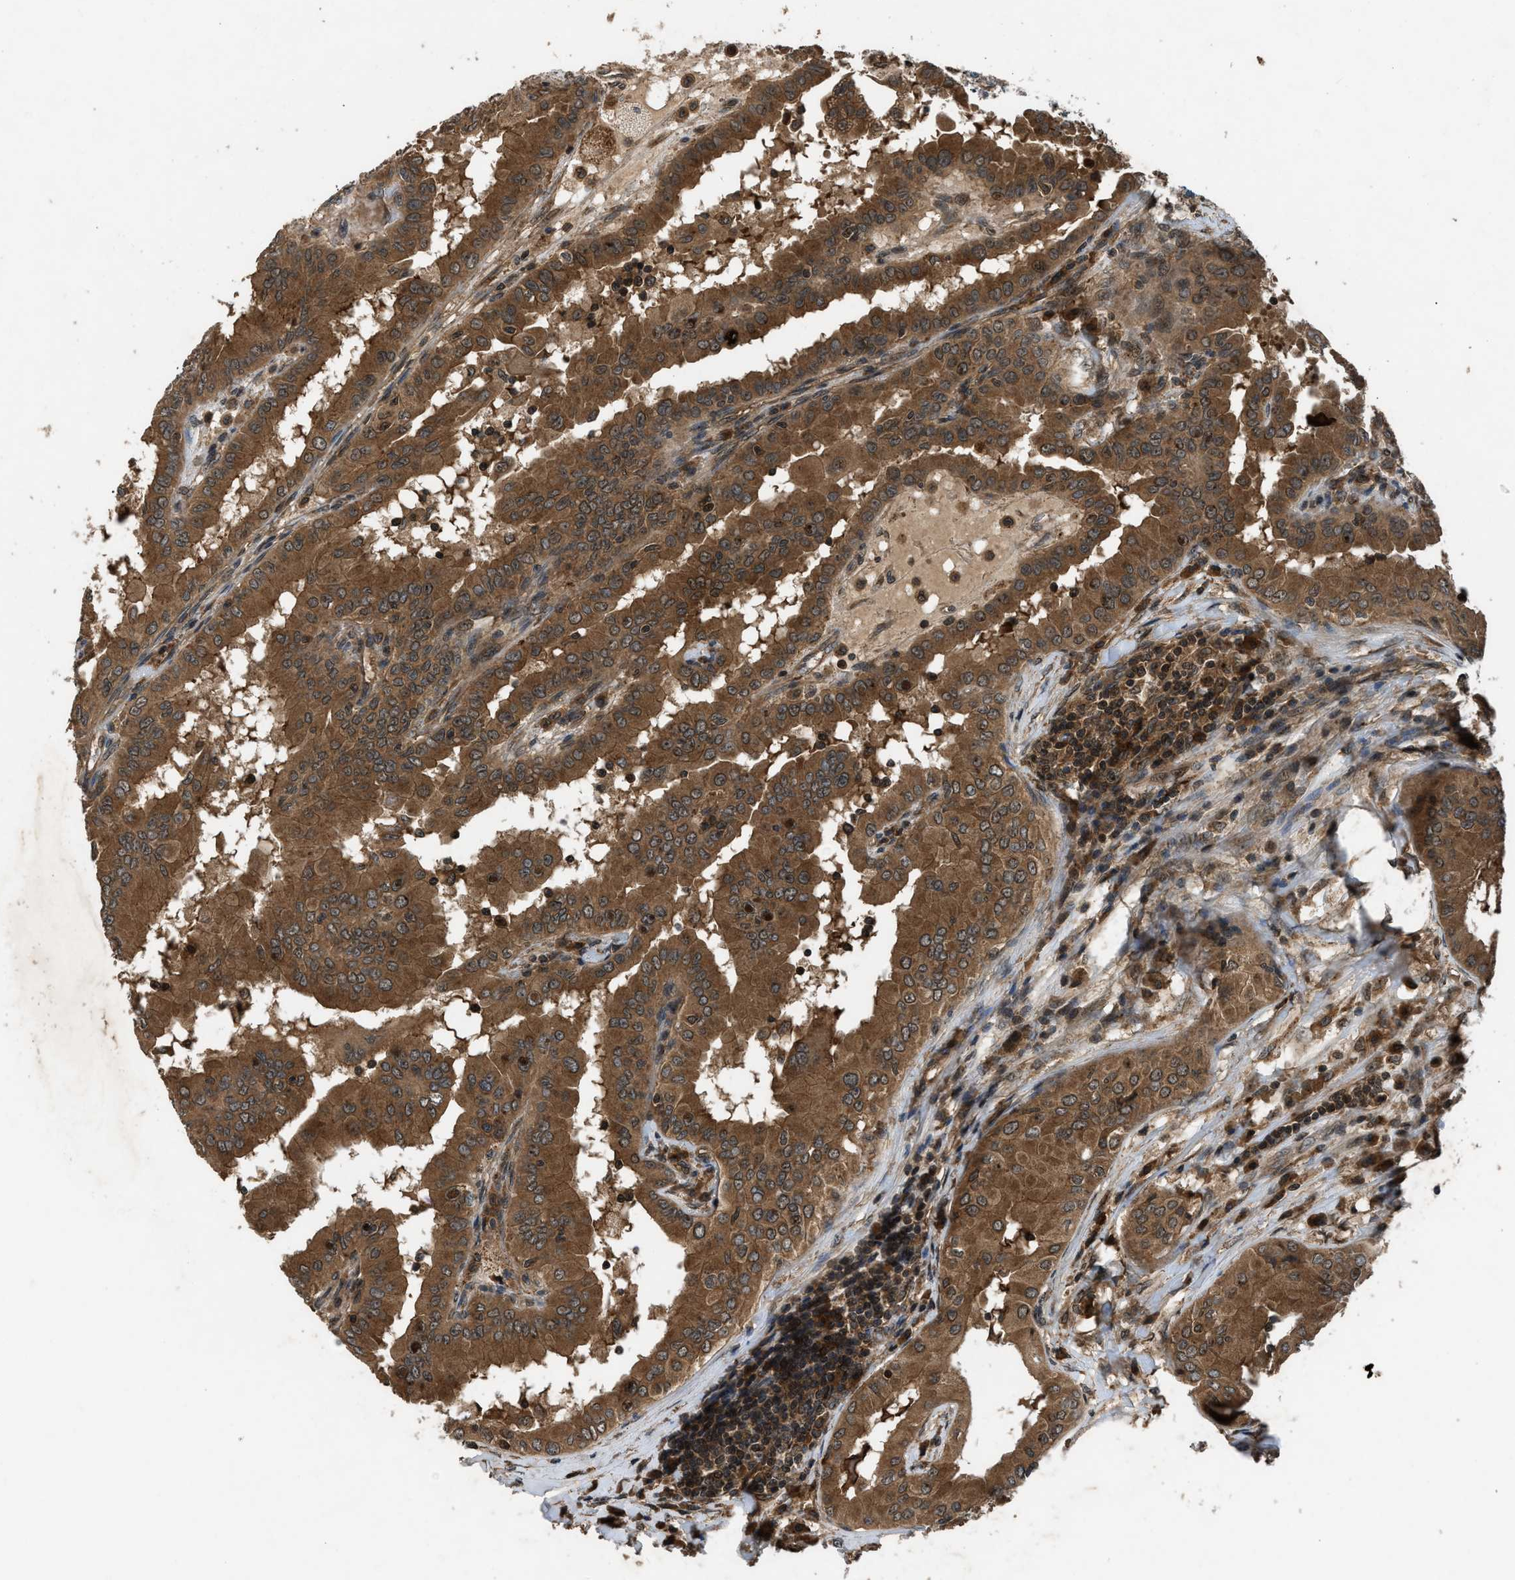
{"staining": {"intensity": "moderate", "quantity": ">75%", "location": "cytoplasmic/membranous"}, "tissue": "thyroid cancer", "cell_type": "Tumor cells", "image_type": "cancer", "snomed": [{"axis": "morphology", "description": "Papillary adenocarcinoma, NOS"}, {"axis": "topography", "description": "Thyroid gland"}], "caption": "Approximately >75% of tumor cells in papillary adenocarcinoma (thyroid) demonstrate moderate cytoplasmic/membranous protein staining as visualized by brown immunohistochemical staining.", "gene": "RPS6KB1", "patient": {"sex": "male", "age": 33}}